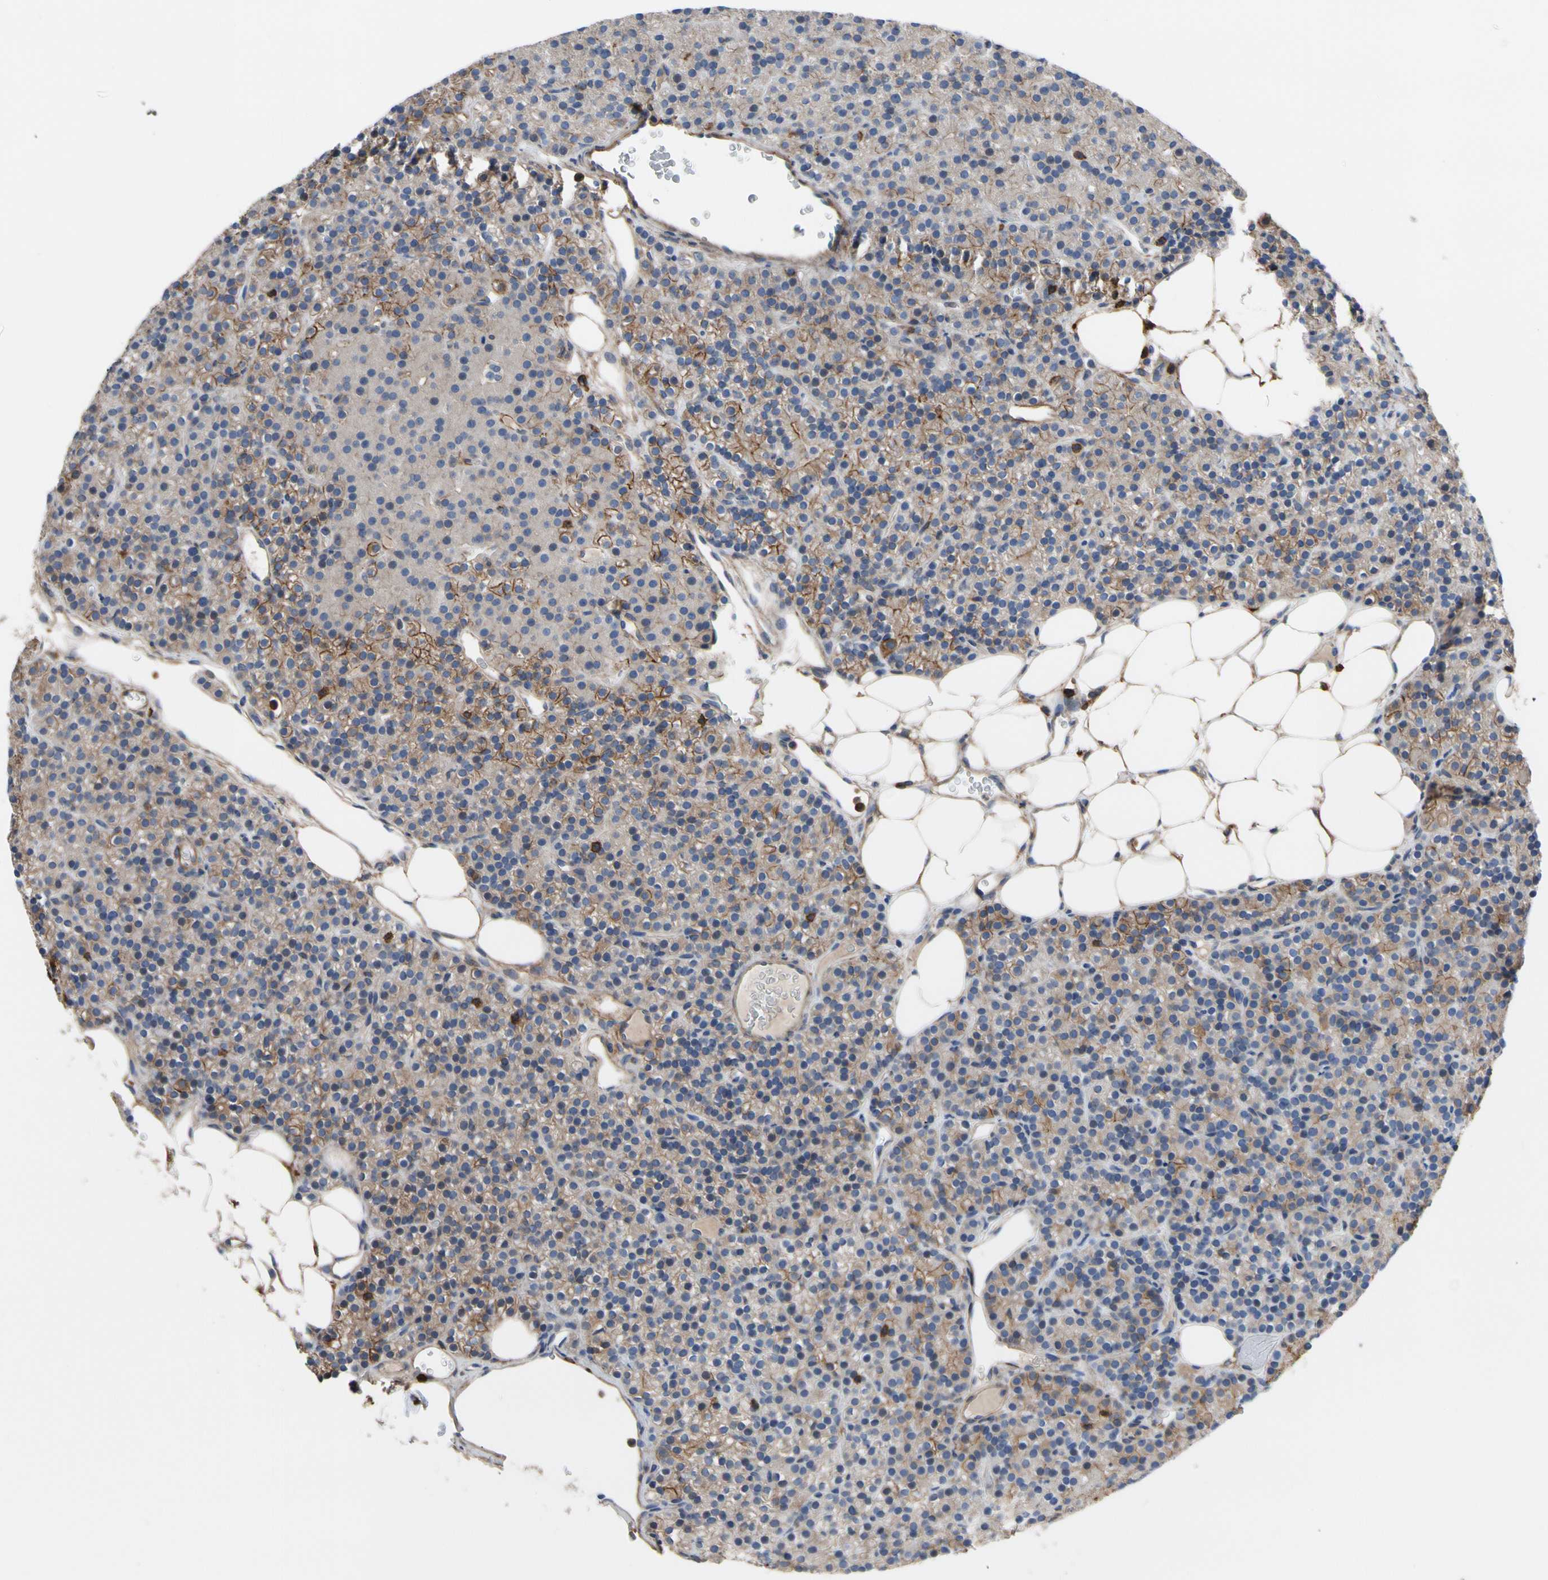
{"staining": {"intensity": "moderate", "quantity": "25%-75%", "location": "cytoplasmic/membranous"}, "tissue": "parathyroid gland", "cell_type": "Glandular cells", "image_type": "normal", "snomed": [{"axis": "morphology", "description": "Normal tissue, NOS"}, {"axis": "morphology", "description": "Hyperplasia, NOS"}, {"axis": "topography", "description": "Parathyroid gland"}], "caption": "This micrograph demonstrates unremarkable parathyroid gland stained with immunohistochemistry to label a protein in brown. The cytoplasmic/membranous of glandular cells show moderate positivity for the protein. Nuclei are counter-stained blue.", "gene": "ANXA6", "patient": {"sex": "male", "age": 44}}